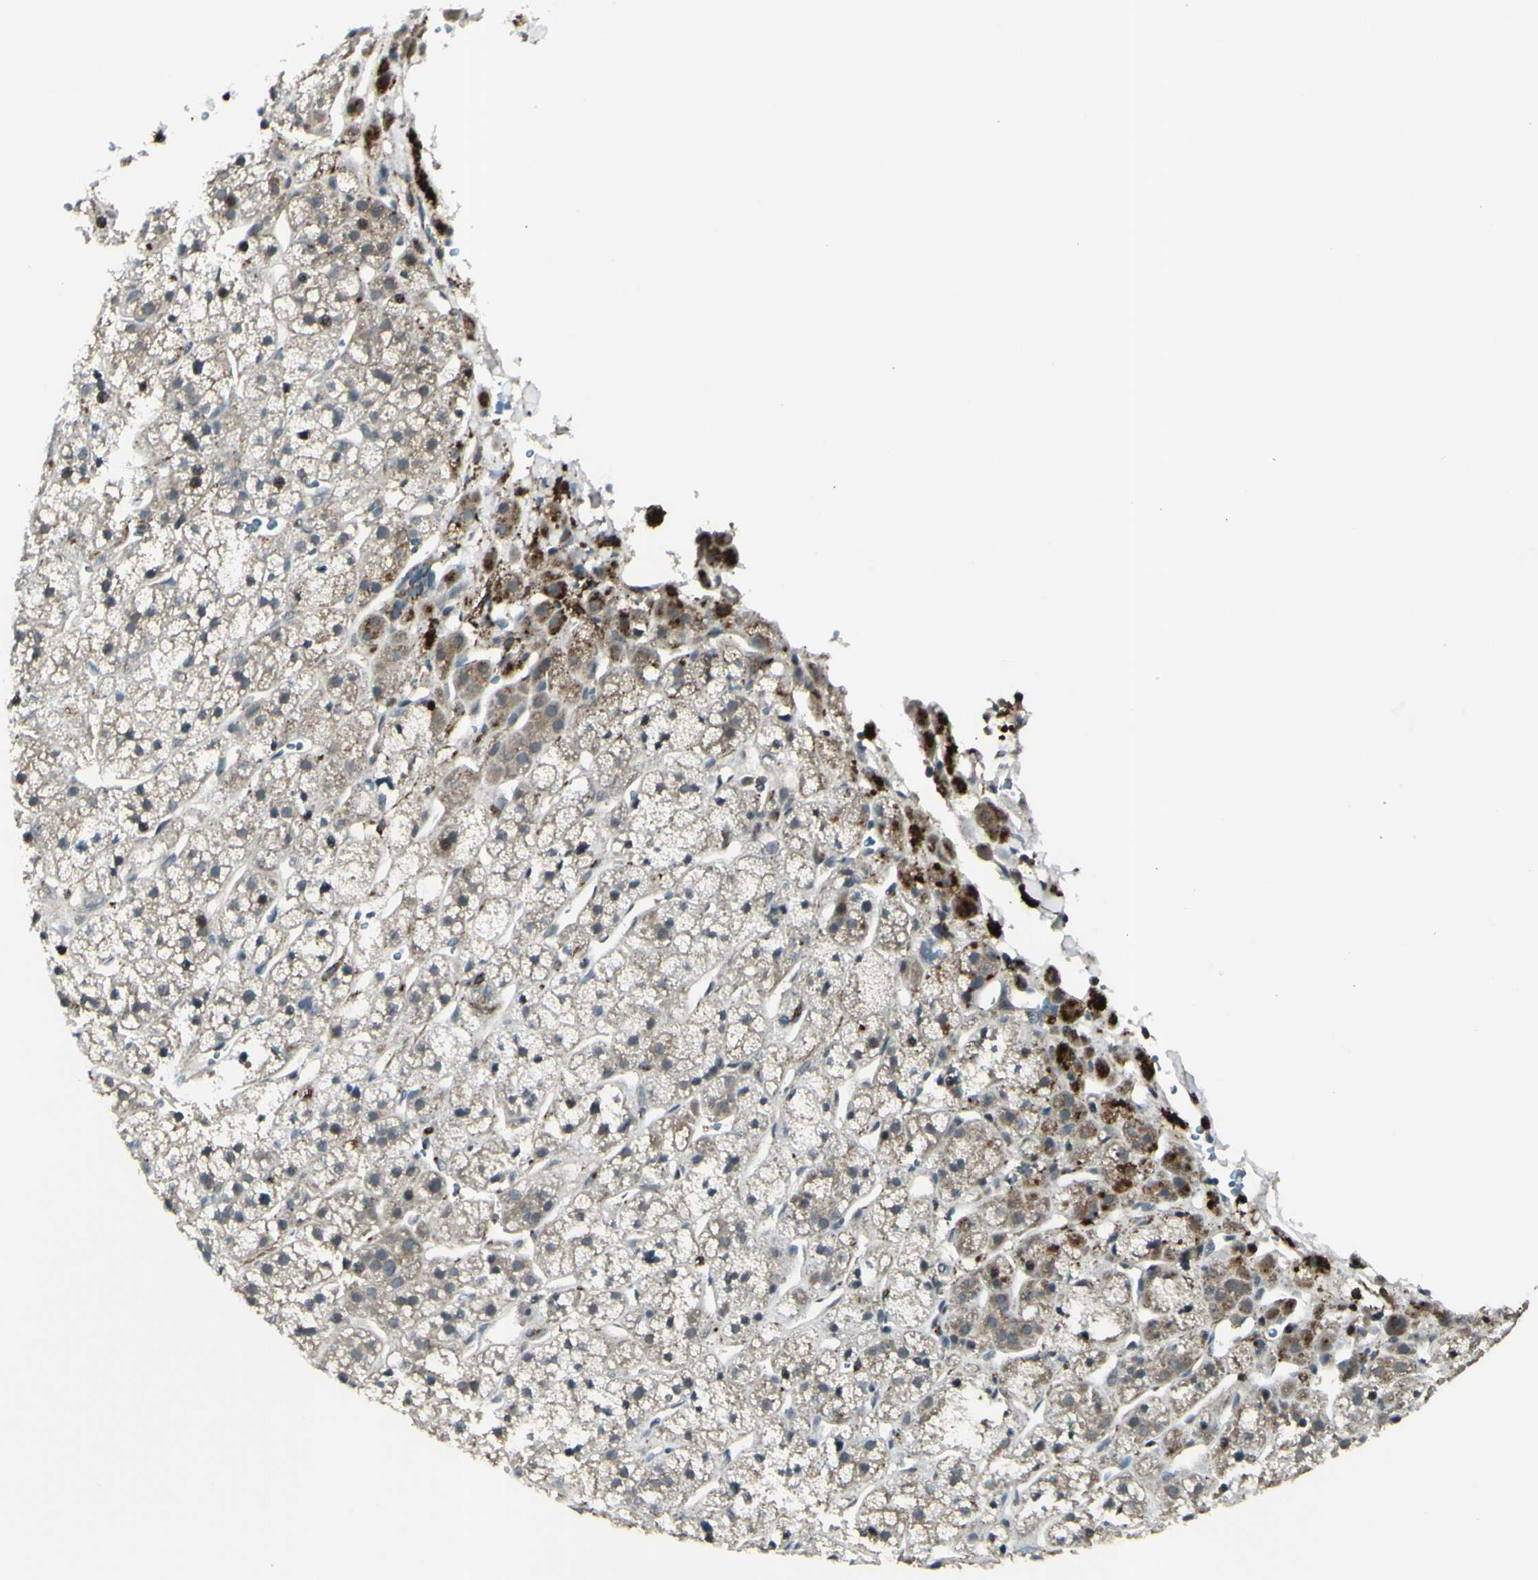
{"staining": {"intensity": "moderate", "quantity": ">75%", "location": "cytoplasmic/membranous,nuclear"}, "tissue": "adrenal gland", "cell_type": "Glandular cells", "image_type": "normal", "snomed": [{"axis": "morphology", "description": "Normal tissue, NOS"}, {"axis": "topography", "description": "Adrenal gland"}], "caption": "Adrenal gland stained for a protein shows moderate cytoplasmic/membranous,nuclear positivity in glandular cells. The staining was performed using DAB (3,3'-diaminobenzidine) to visualize the protein expression in brown, while the nuclei were stained in blue with hematoxylin (Magnification: 20x).", "gene": "GNAS", "patient": {"sex": "male", "age": 56}}